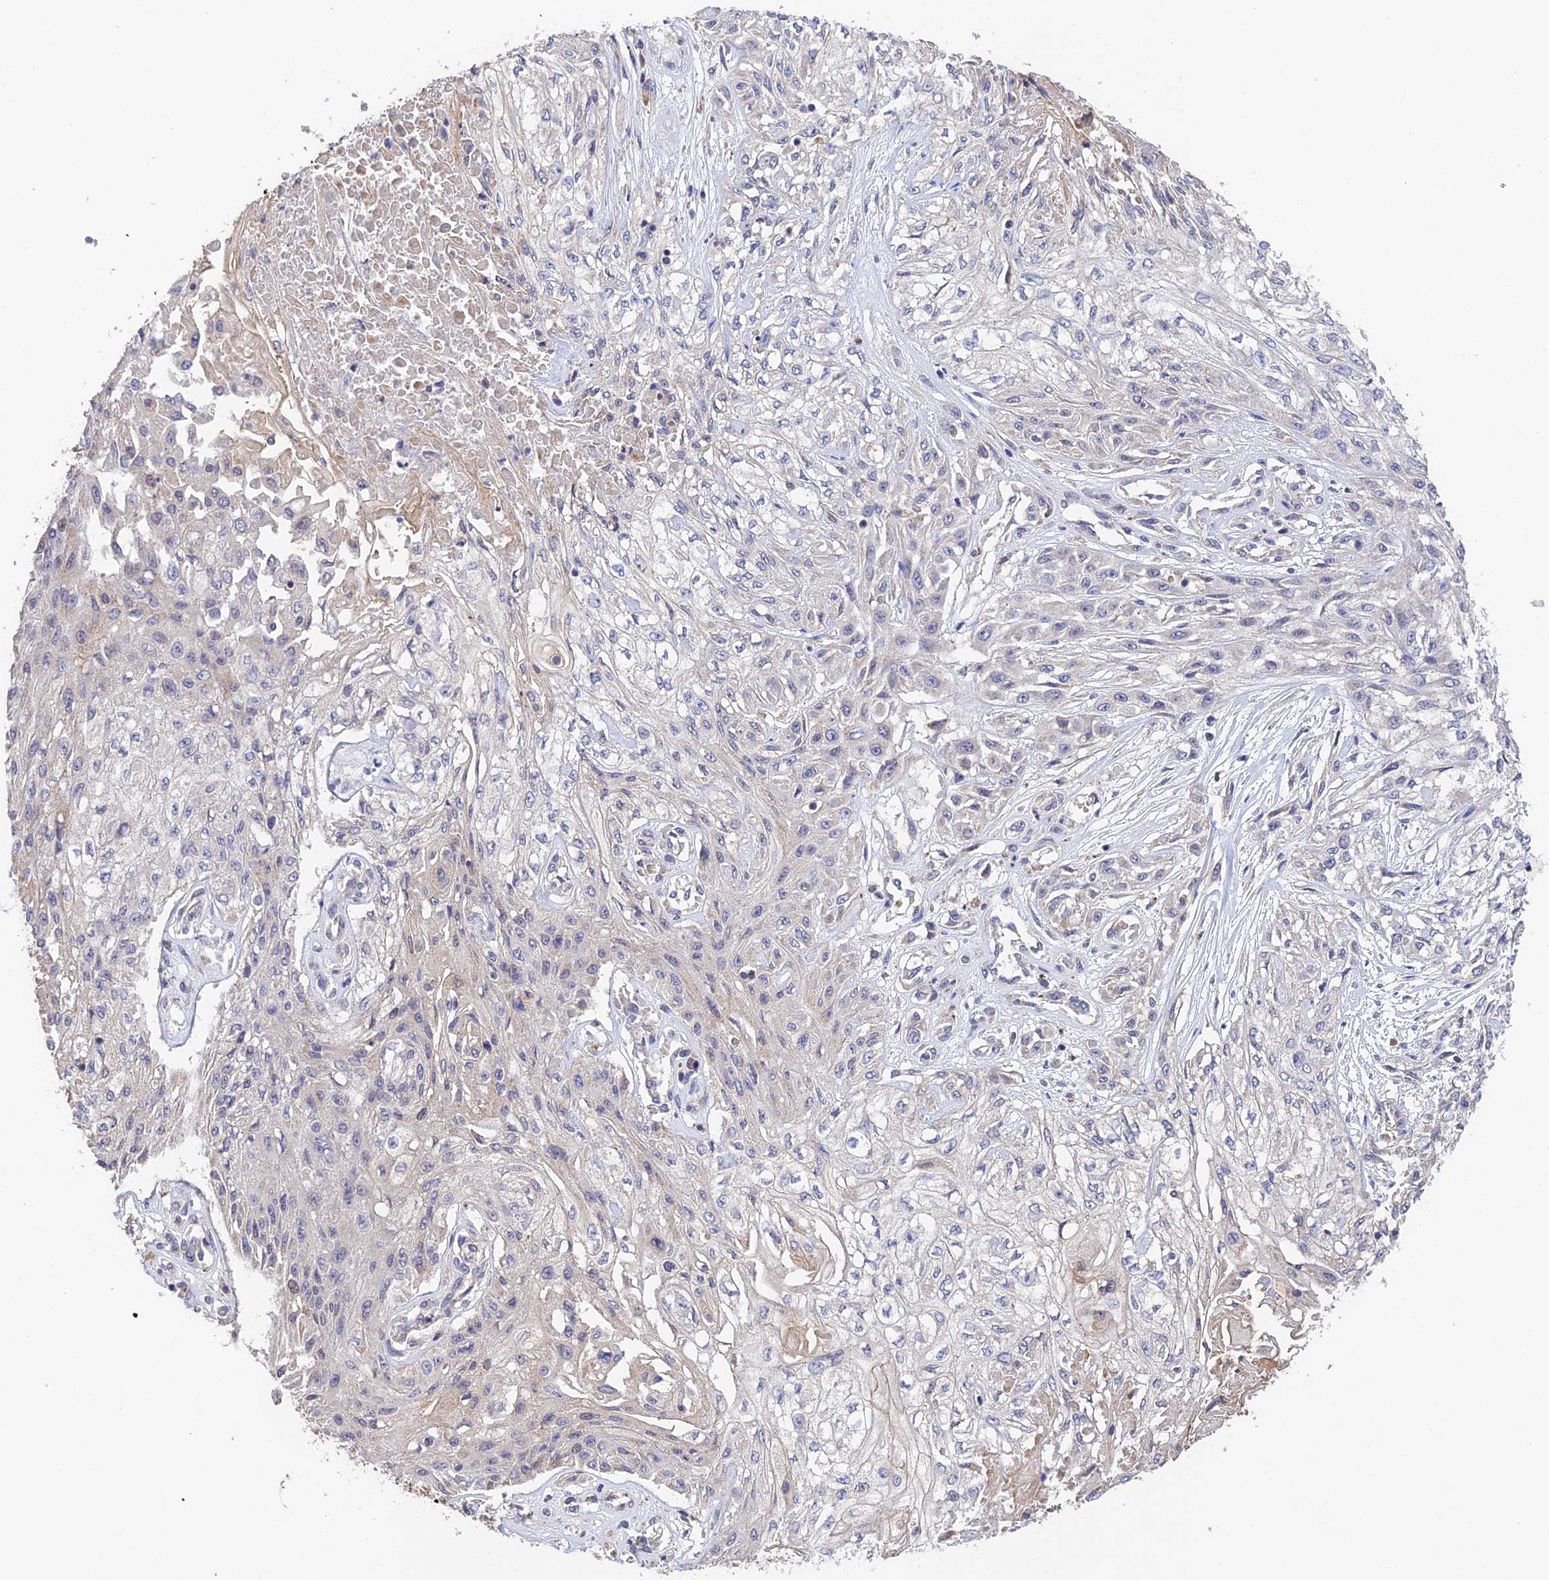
{"staining": {"intensity": "negative", "quantity": "none", "location": "none"}, "tissue": "skin cancer", "cell_type": "Tumor cells", "image_type": "cancer", "snomed": [{"axis": "morphology", "description": "Squamous cell carcinoma, NOS"}, {"axis": "morphology", "description": "Squamous cell carcinoma, metastatic, NOS"}, {"axis": "topography", "description": "Skin"}, {"axis": "topography", "description": "Lymph node"}], "caption": "This is an immunohistochemistry (IHC) micrograph of human skin cancer. There is no staining in tumor cells.", "gene": "CWH43", "patient": {"sex": "male", "age": 75}}